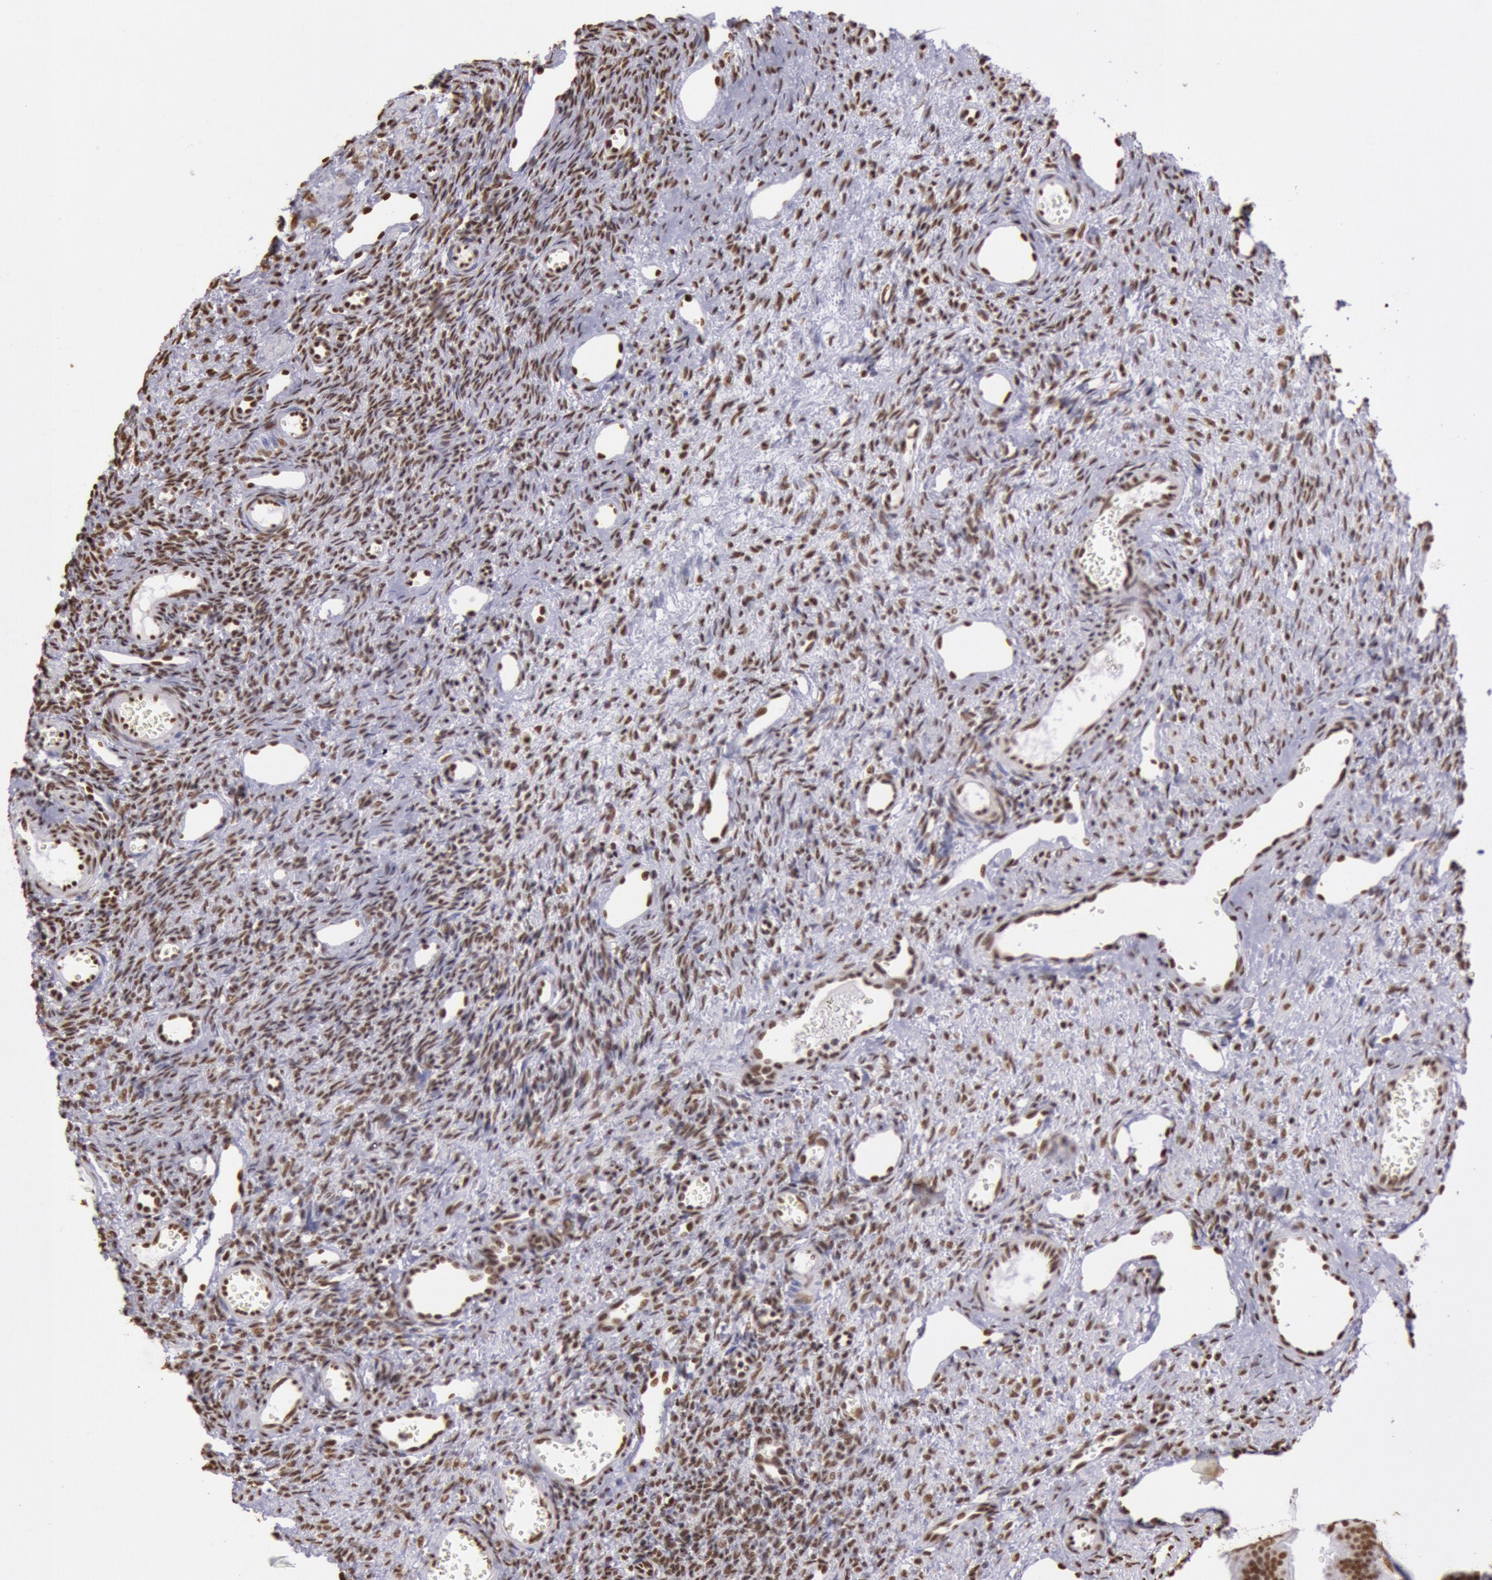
{"staining": {"intensity": "strong", "quantity": ">75%", "location": "nuclear"}, "tissue": "ovary", "cell_type": "Ovarian stroma cells", "image_type": "normal", "snomed": [{"axis": "morphology", "description": "Normal tissue, NOS"}, {"axis": "topography", "description": "Ovary"}], "caption": "Immunohistochemistry of normal human ovary displays high levels of strong nuclear staining in approximately >75% of ovarian stroma cells. (Stains: DAB in brown, nuclei in blue, Microscopy: brightfield microscopy at high magnification).", "gene": "HNRNPH1", "patient": {"sex": "female", "age": 33}}